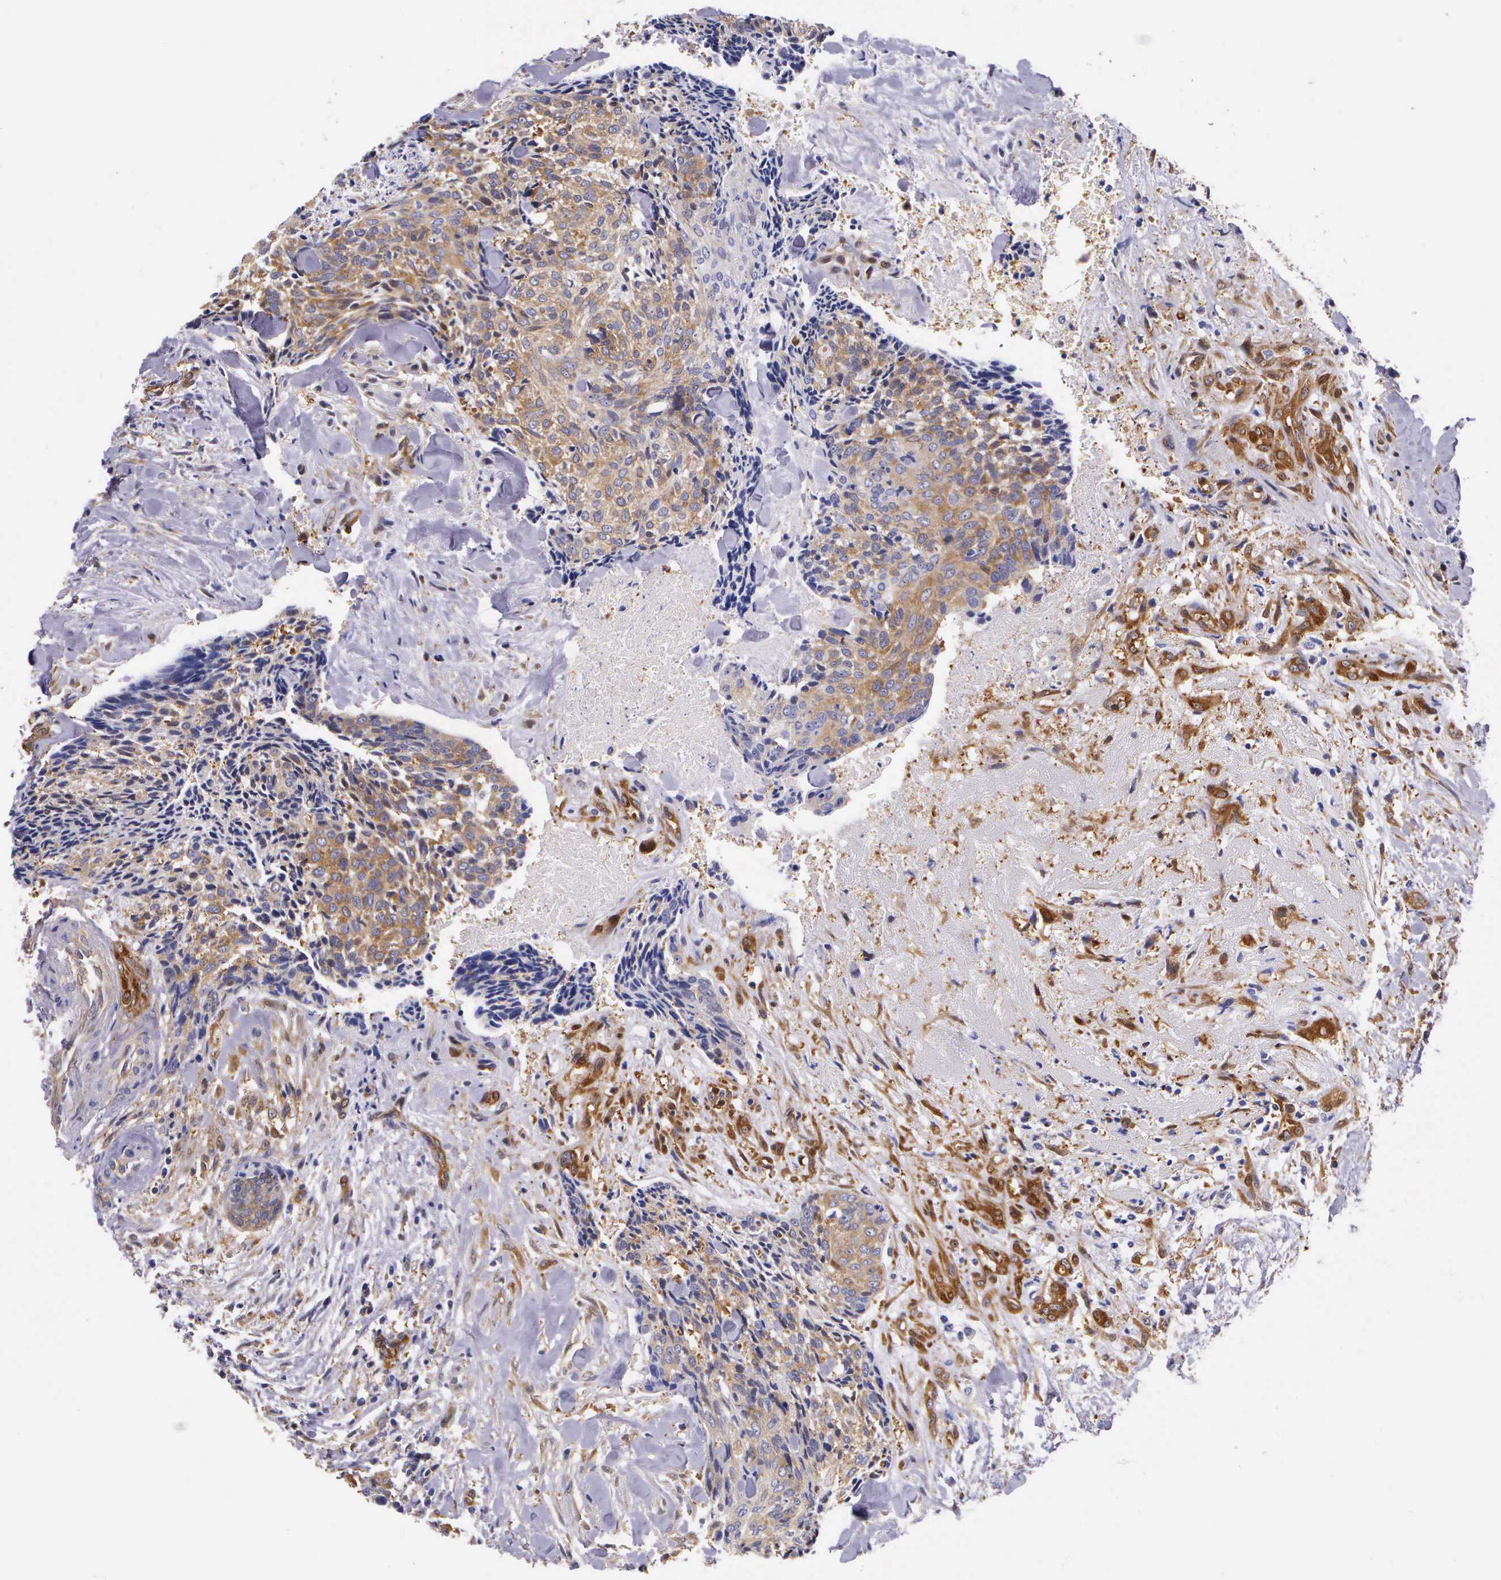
{"staining": {"intensity": "moderate", "quantity": "25%-75%", "location": "cytoplasmic/membranous"}, "tissue": "head and neck cancer", "cell_type": "Tumor cells", "image_type": "cancer", "snomed": [{"axis": "morphology", "description": "Squamous cell carcinoma, NOS"}, {"axis": "topography", "description": "Salivary gland"}, {"axis": "topography", "description": "Head-Neck"}], "caption": "DAB (3,3'-diaminobenzidine) immunohistochemical staining of head and neck cancer (squamous cell carcinoma) demonstrates moderate cytoplasmic/membranous protein expression in about 25%-75% of tumor cells.", "gene": "BCAR1", "patient": {"sex": "male", "age": 70}}